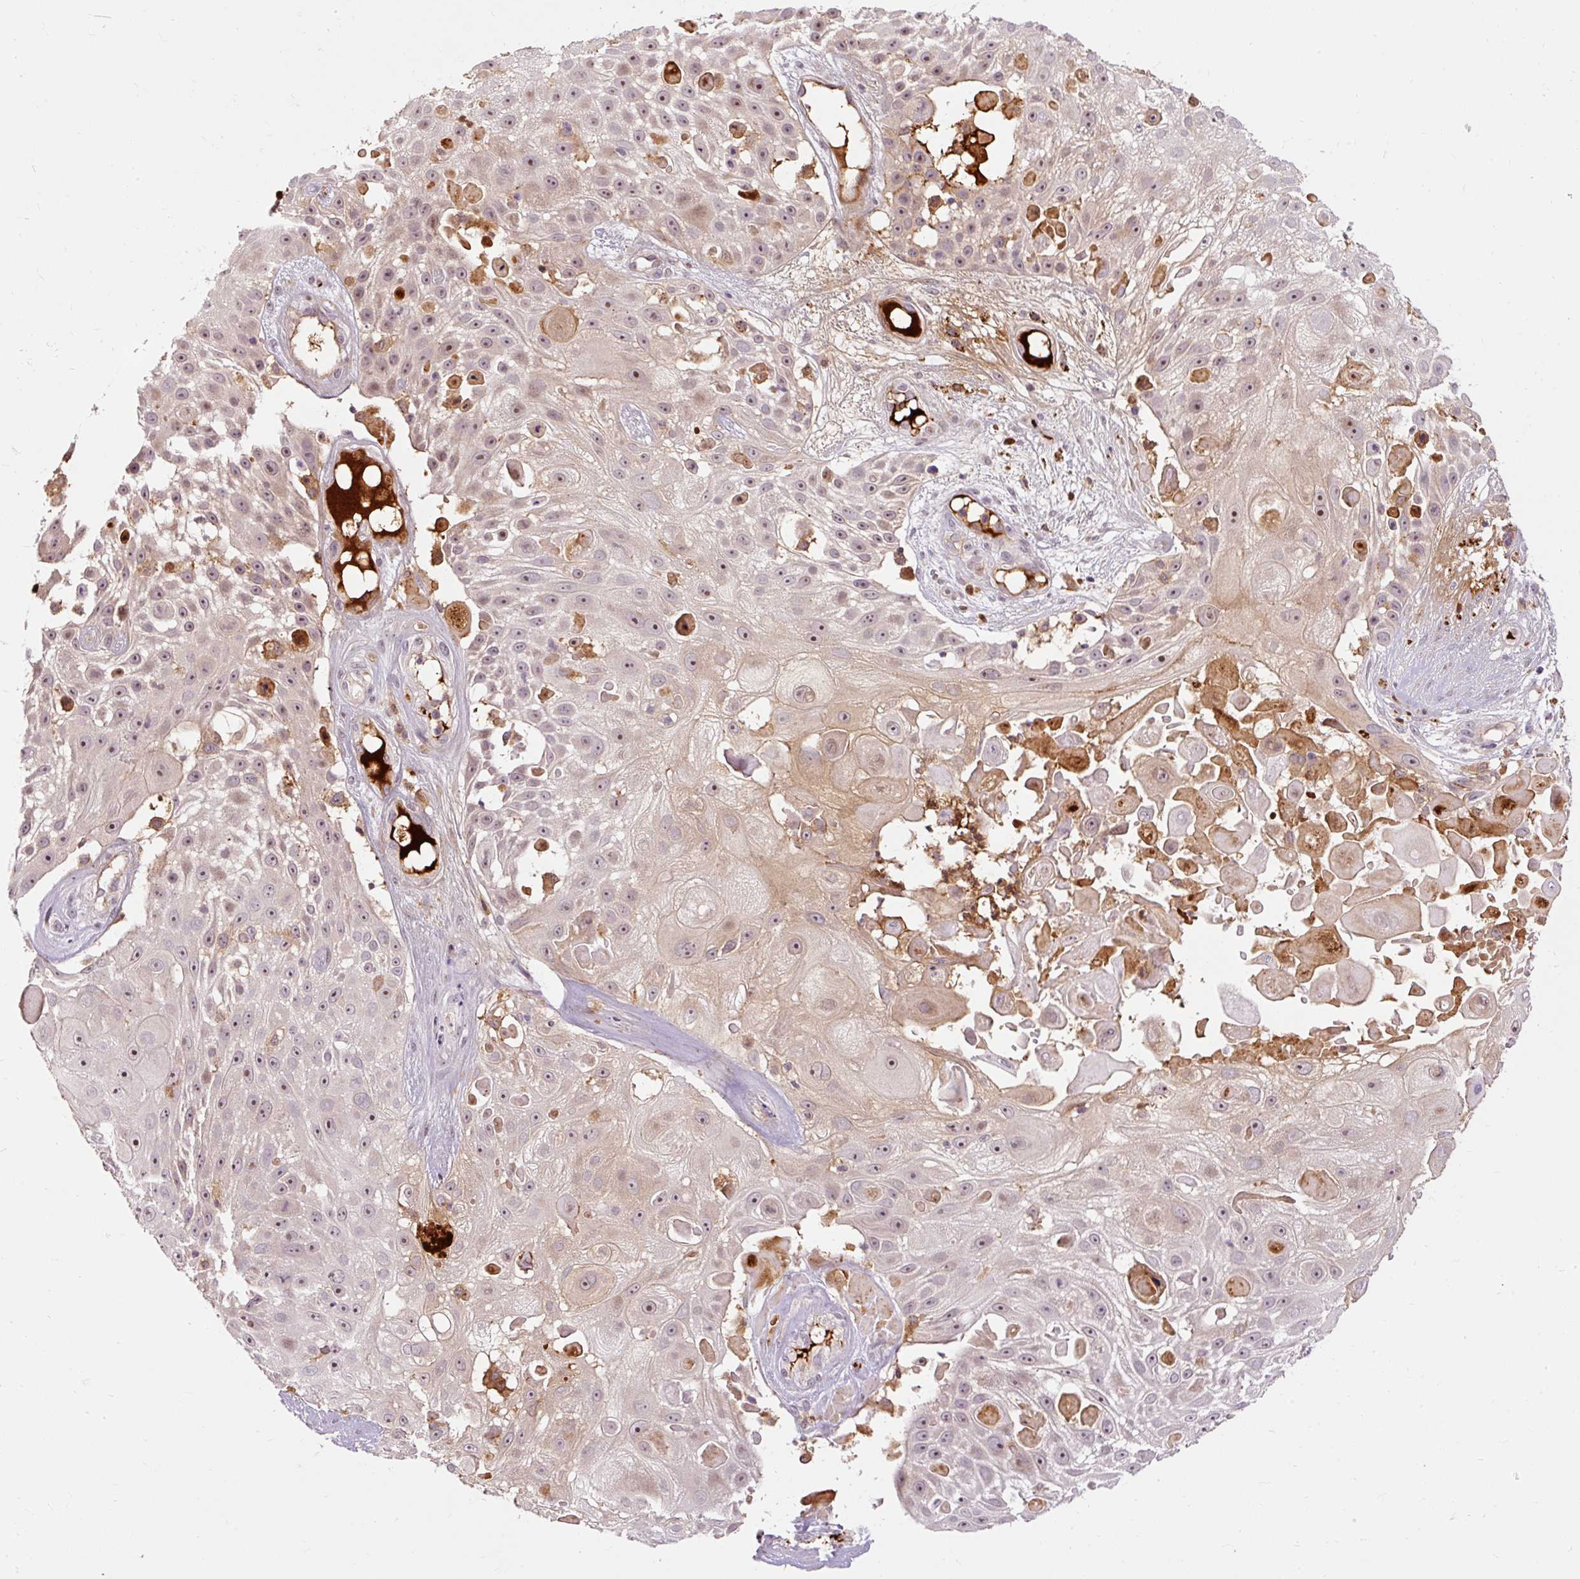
{"staining": {"intensity": "weak", "quantity": "25%-75%", "location": "cytoplasmic/membranous,nuclear"}, "tissue": "skin cancer", "cell_type": "Tumor cells", "image_type": "cancer", "snomed": [{"axis": "morphology", "description": "Squamous cell carcinoma, NOS"}, {"axis": "topography", "description": "Skin"}], "caption": "A micrograph of human skin squamous cell carcinoma stained for a protein displays weak cytoplasmic/membranous and nuclear brown staining in tumor cells.", "gene": "CEBPZ", "patient": {"sex": "female", "age": 86}}